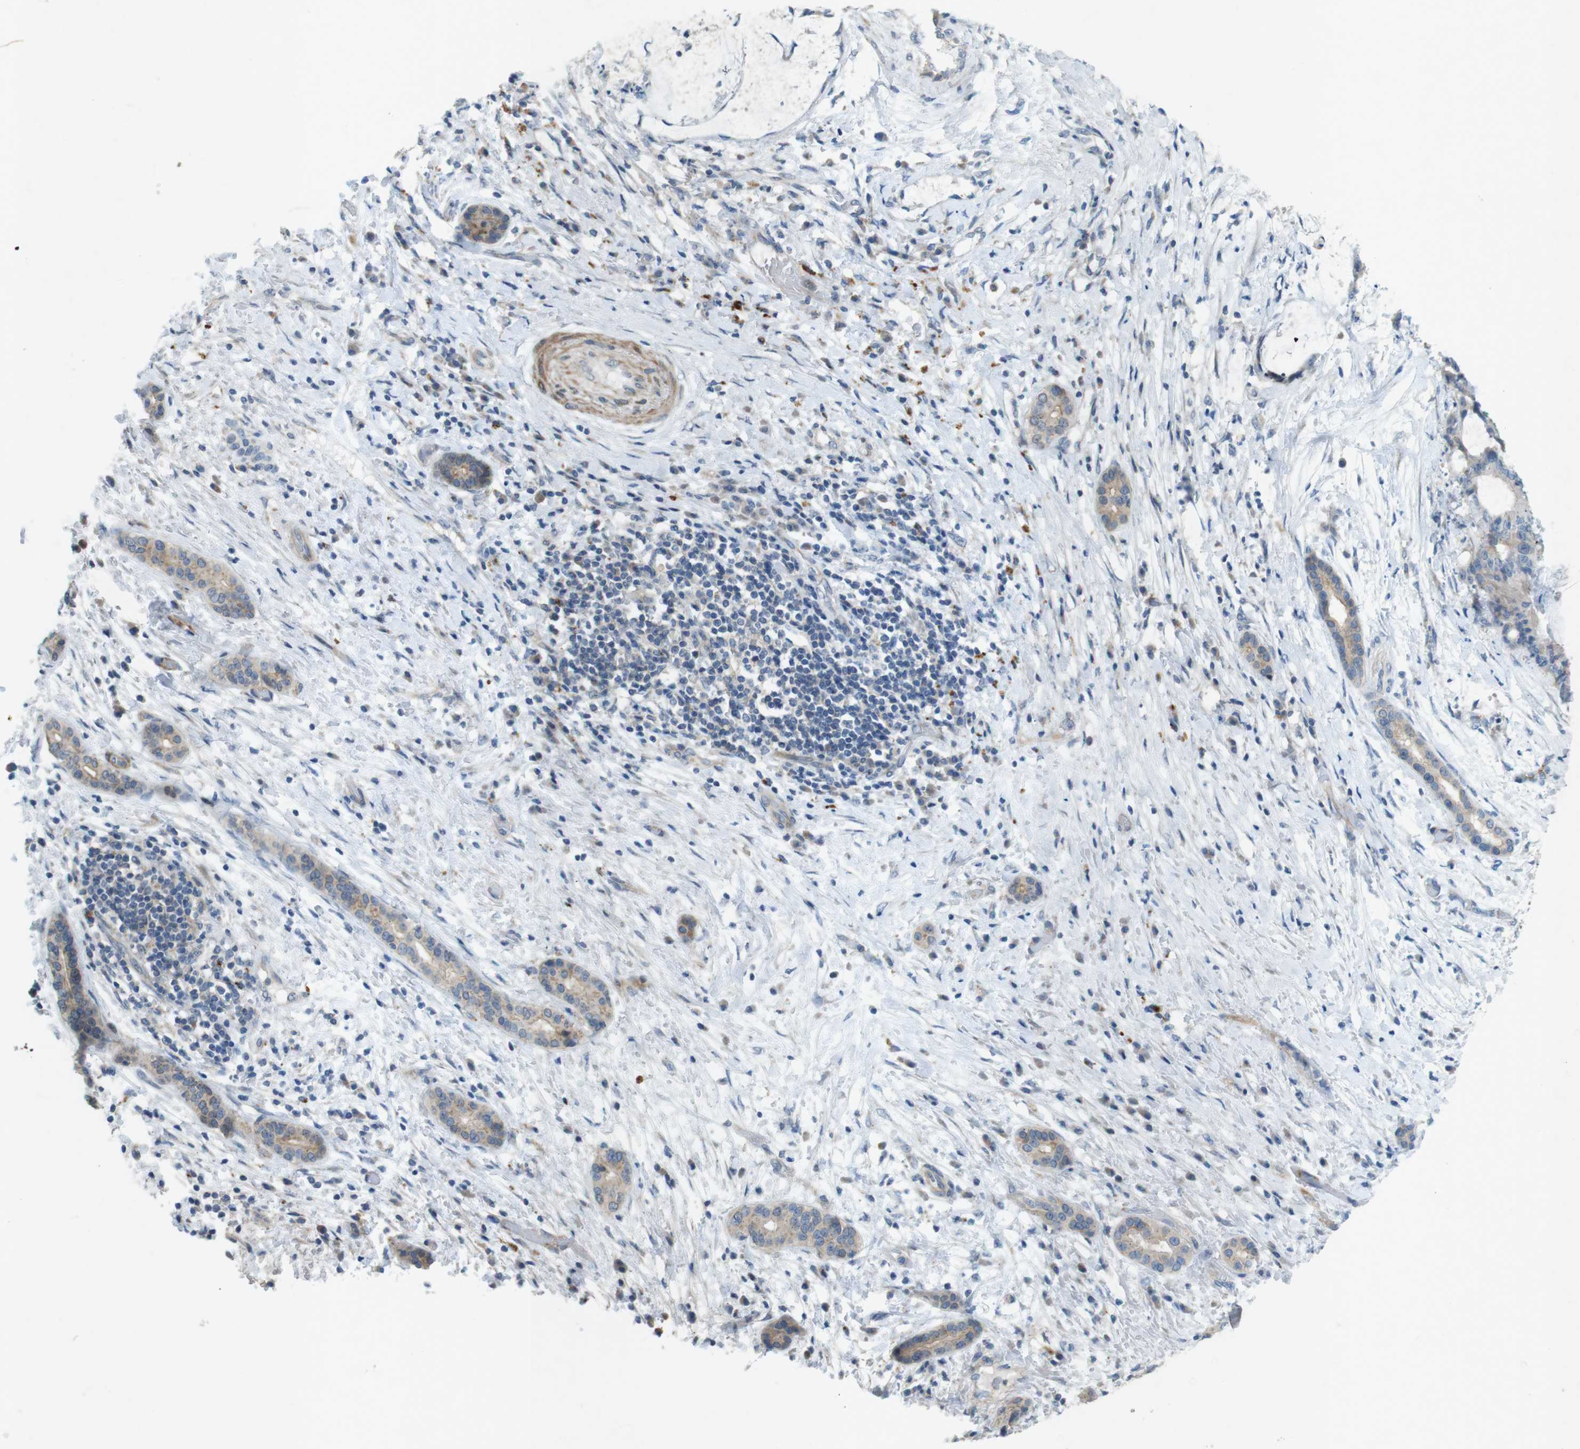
{"staining": {"intensity": "weak", "quantity": ">75%", "location": "cytoplasmic/membranous"}, "tissue": "liver cancer", "cell_type": "Tumor cells", "image_type": "cancer", "snomed": [{"axis": "morphology", "description": "Cholangiocarcinoma"}, {"axis": "topography", "description": "Liver"}], "caption": "Immunohistochemistry of human cholangiocarcinoma (liver) shows low levels of weak cytoplasmic/membranous staining in approximately >75% of tumor cells.", "gene": "TYW1", "patient": {"sex": "female", "age": 73}}